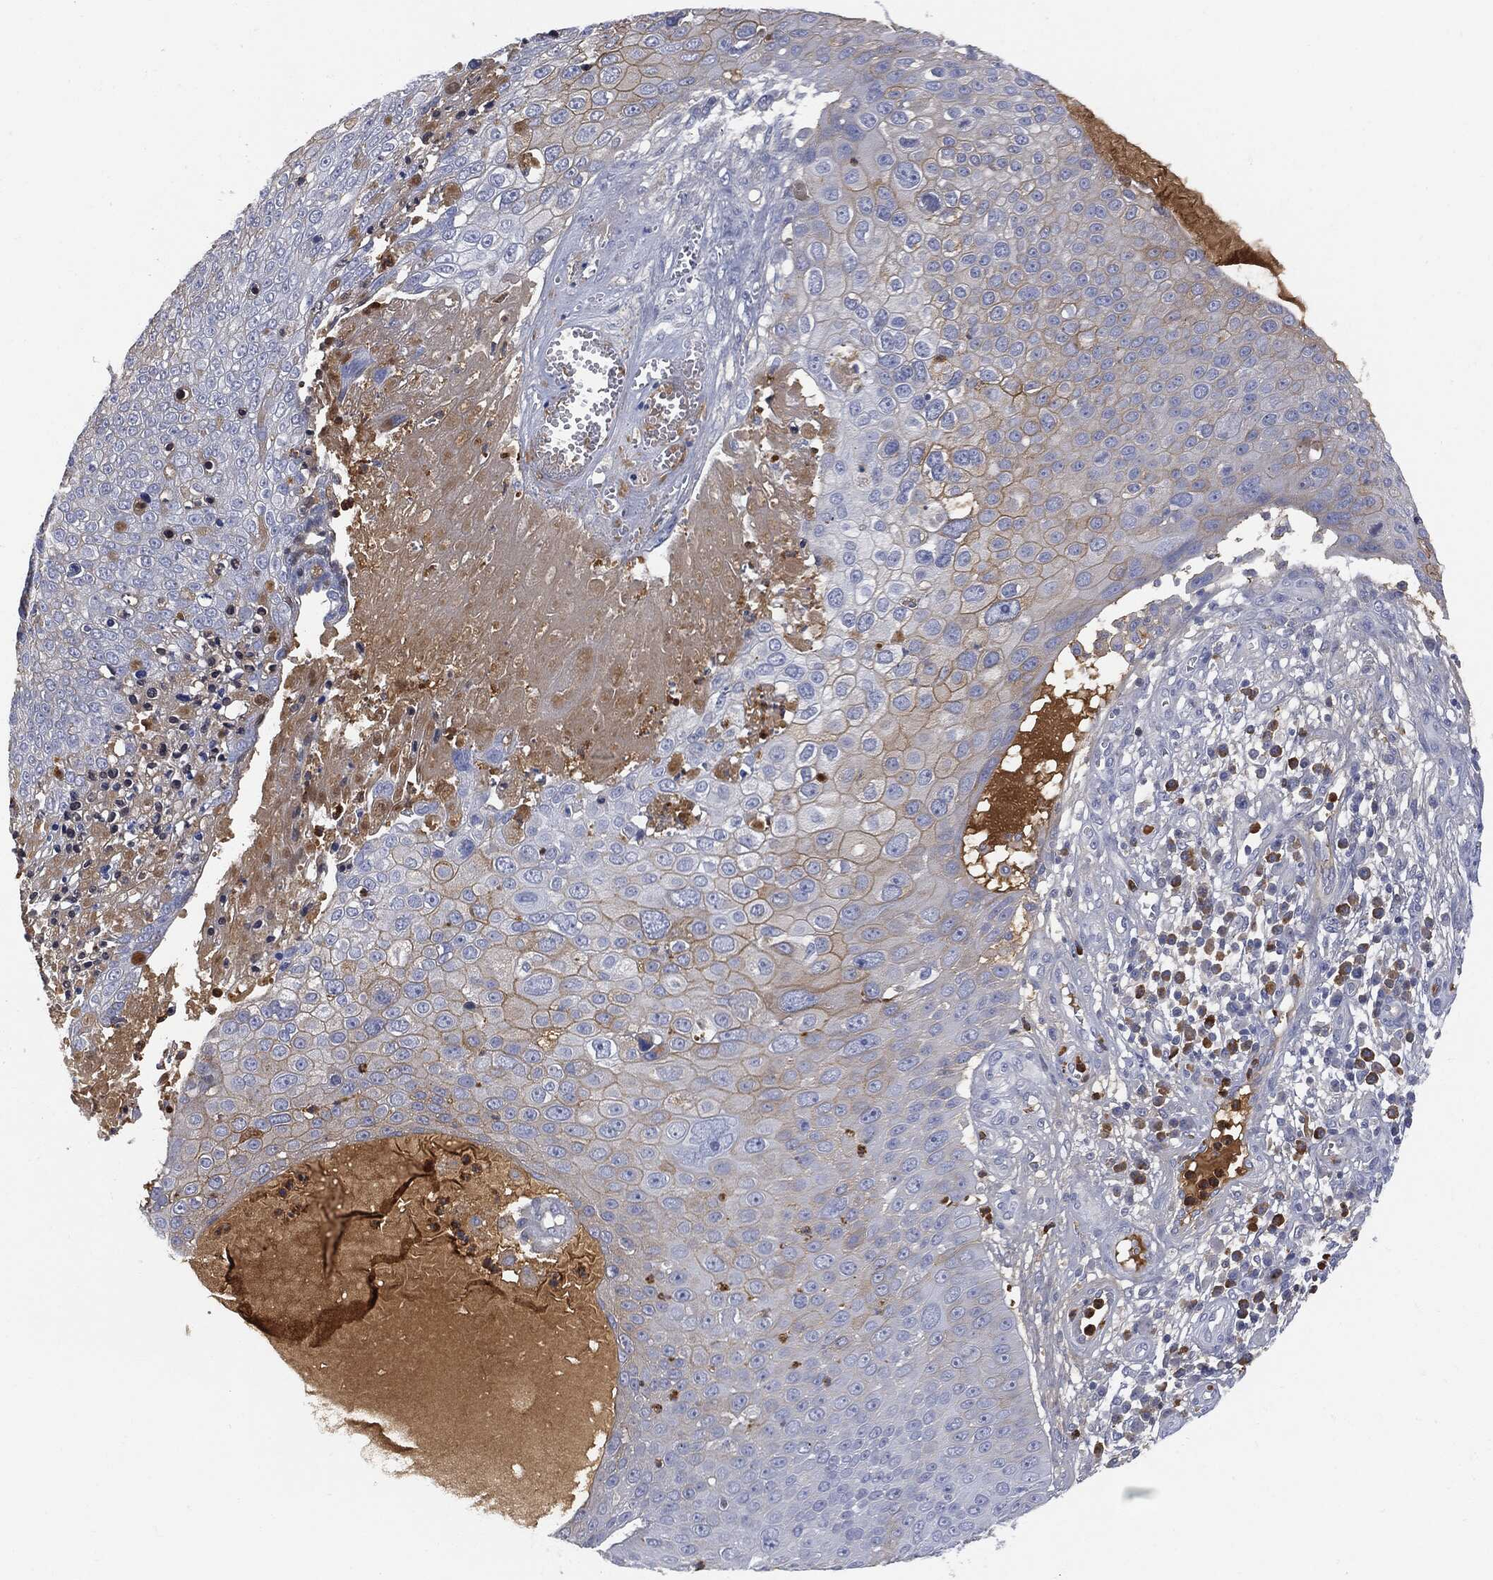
{"staining": {"intensity": "moderate", "quantity": "<25%", "location": "cytoplasmic/membranous"}, "tissue": "skin cancer", "cell_type": "Tumor cells", "image_type": "cancer", "snomed": [{"axis": "morphology", "description": "Squamous cell carcinoma, NOS"}, {"axis": "topography", "description": "Skin"}], "caption": "Immunohistochemical staining of skin cancer reveals low levels of moderate cytoplasmic/membranous protein staining in about <25% of tumor cells.", "gene": "BTK", "patient": {"sex": "male", "age": 71}}